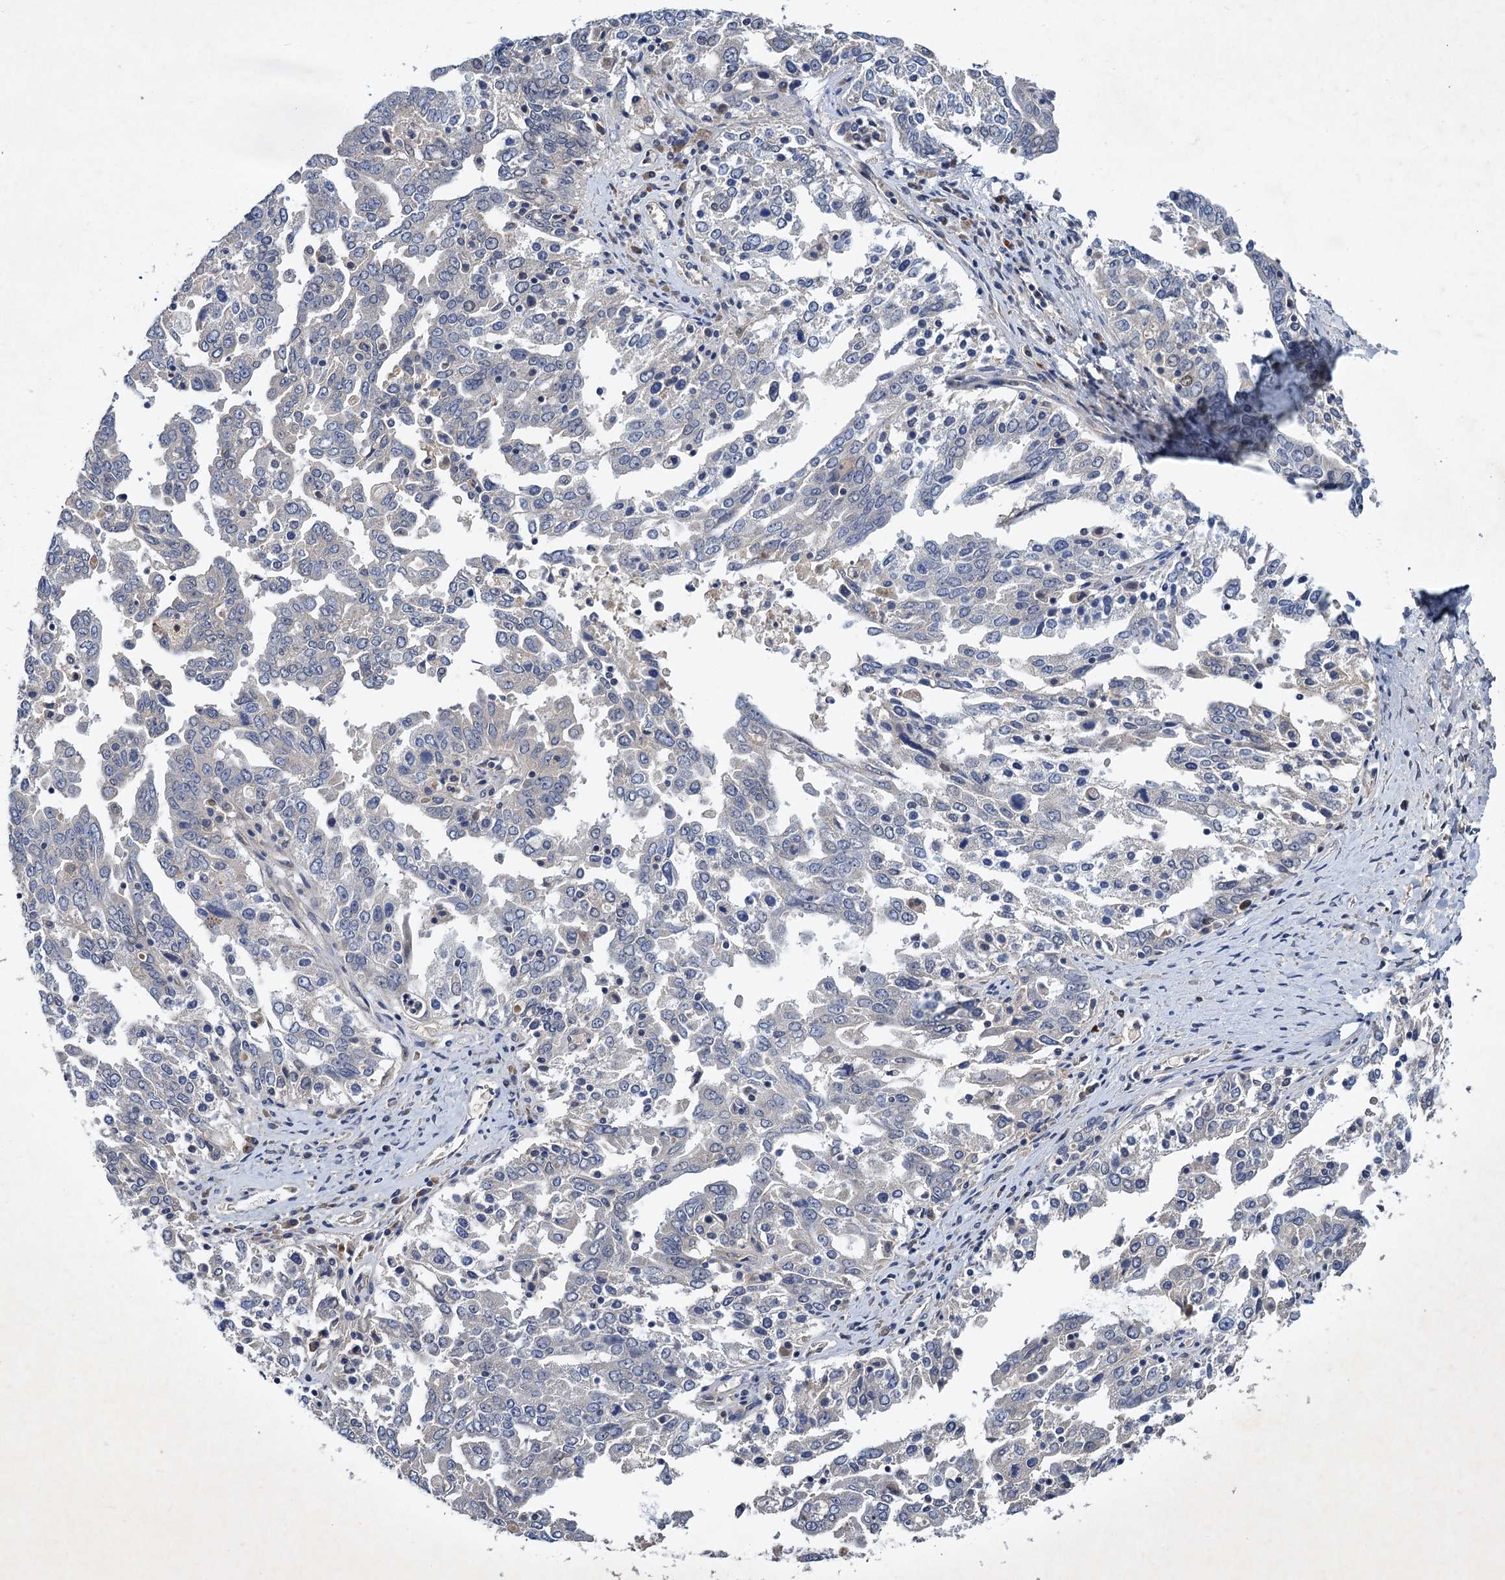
{"staining": {"intensity": "negative", "quantity": "none", "location": "none"}, "tissue": "ovarian cancer", "cell_type": "Tumor cells", "image_type": "cancer", "snomed": [{"axis": "morphology", "description": "Carcinoma, endometroid"}, {"axis": "topography", "description": "Ovary"}], "caption": "The image exhibits no staining of tumor cells in ovarian cancer. (Immunohistochemistry (ihc), brightfield microscopy, high magnification).", "gene": "TMEM39B", "patient": {"sex": "female", "age": 62}}